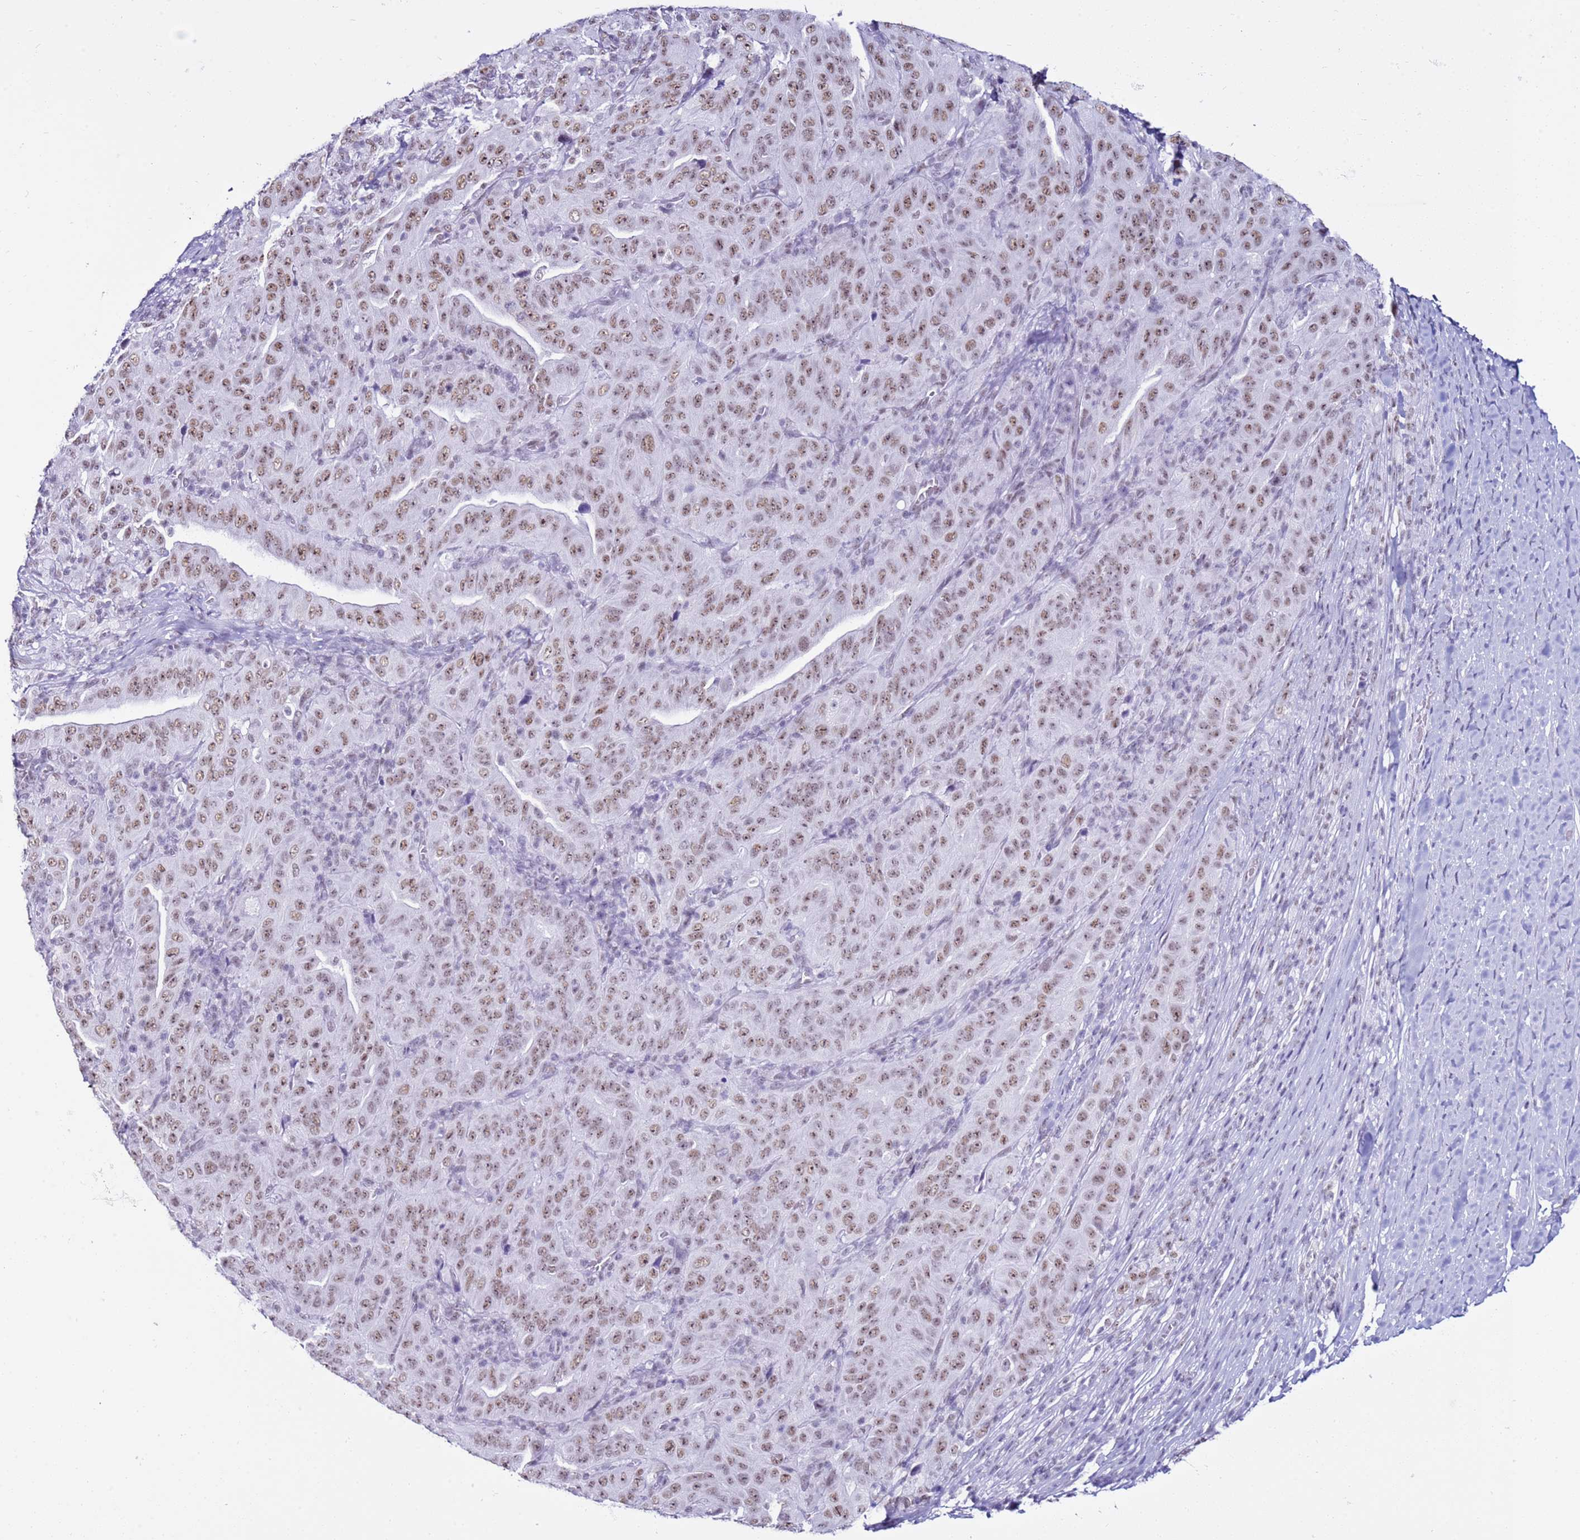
{"staining": {"intensity": "moderate", "quantity": ">75%", "location": "nuclear"}, "tissue": "pancreatic cancer", "cell_type": "Tumor cells", "image_type": "cancer", "snomed": [{"axis": "morphology", "description": "Adenocarcinoma, NOS"}, {"axis": "topography", "description": "Pancreas"}], "caption": "A medium amount of moderate nuclear staining is seen in about >75% of tumor cells in adenocarcinoma (pancreatic) tissue. The staining was performed using DAB to visualize the protein expression in brown, while the nuclei were stained in blue with hematoxylin (Magnification: 20x).", "gene": "DHX15", "patient": {"sex": "male", "age": 63}}